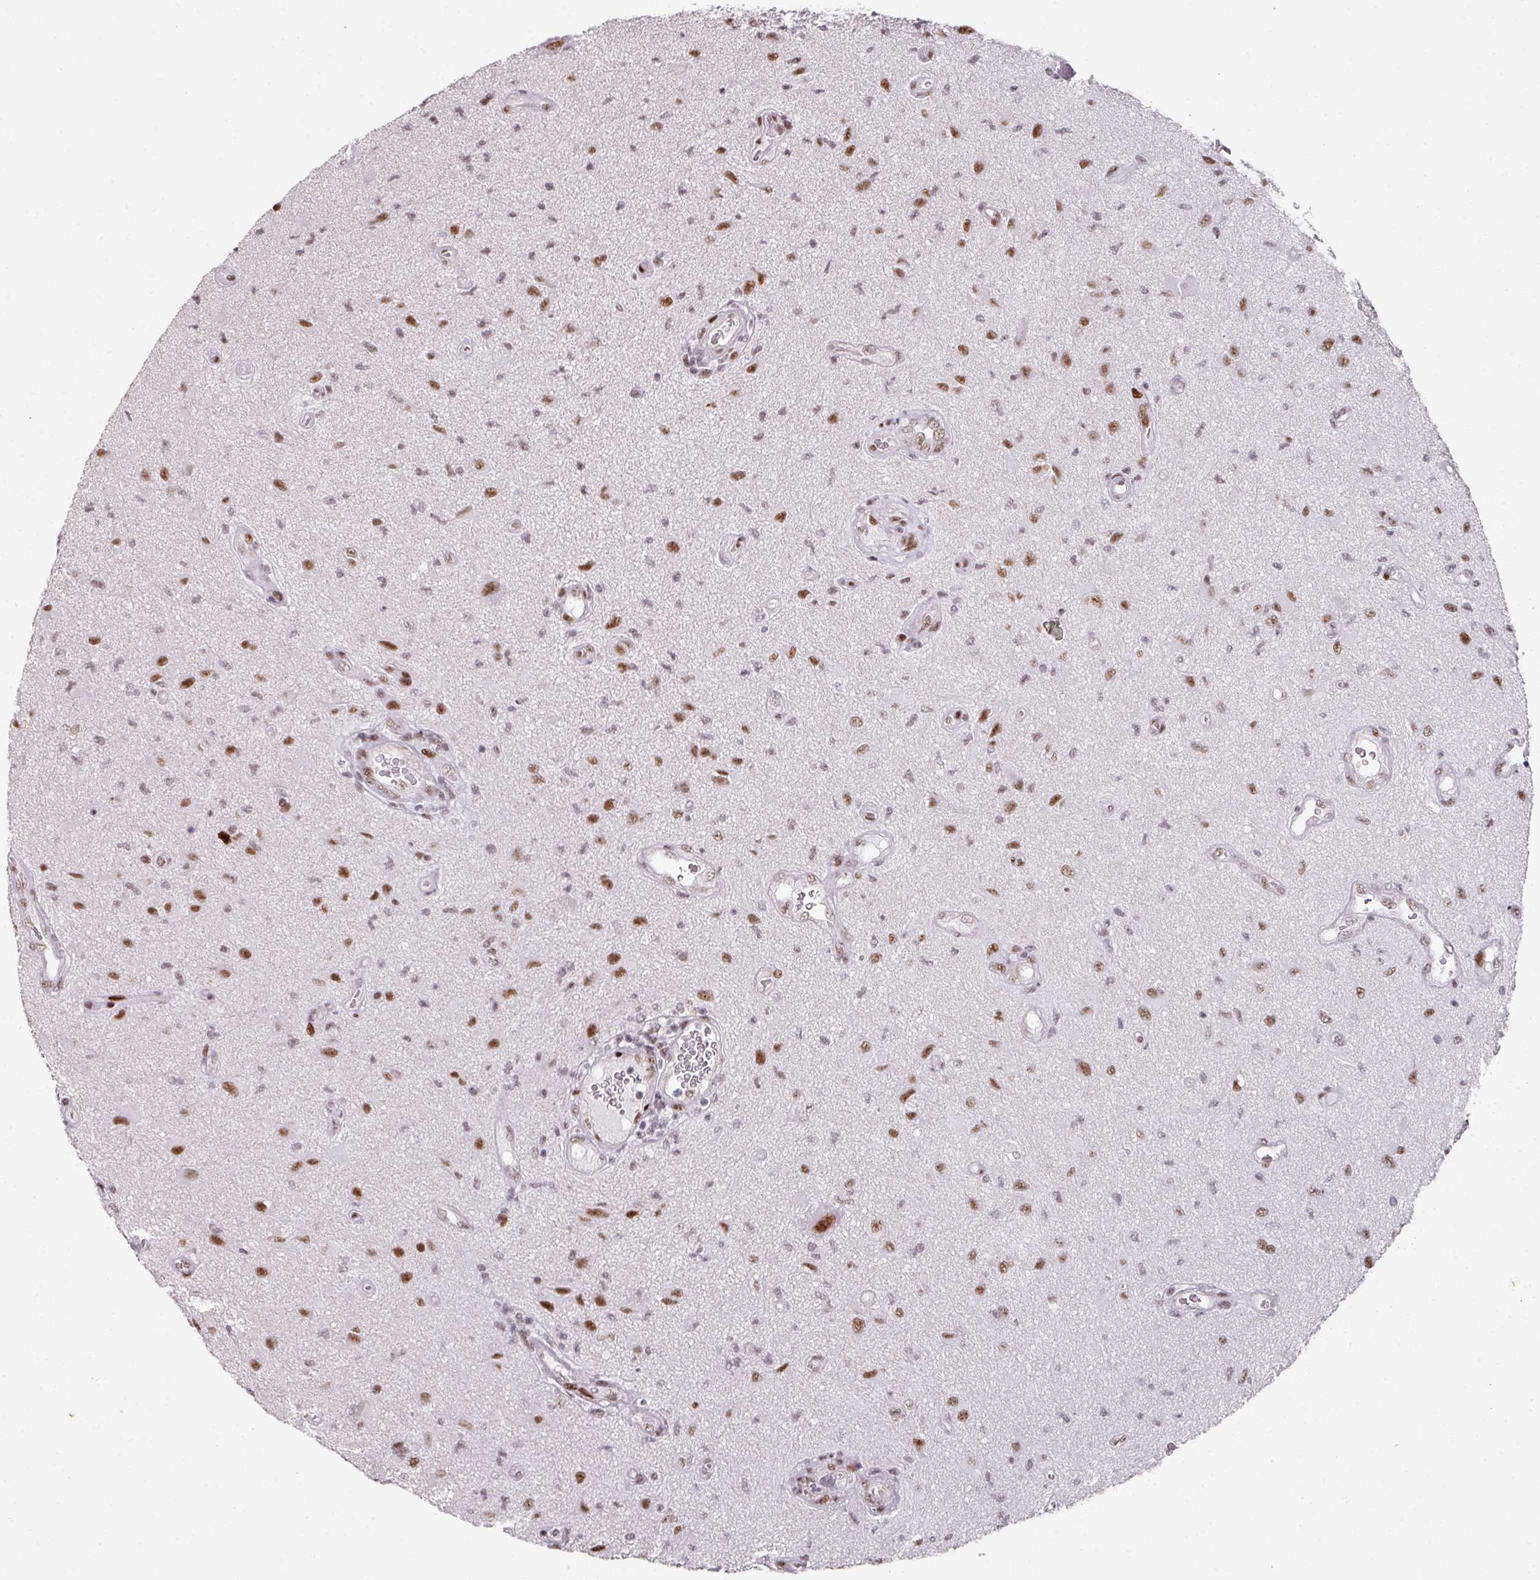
{"staining": {"intensity": "strong", "quantity": ">75%", "location": "nuclear"}, "tissue": "glioma", "cell_type": "Tumor cells", "image_type": "cancer", "snomed": [{"axis": "morphology", "description": "Glioma, malignant, High grade"}, {"axis": "topography", "description": "Brain"}], "caption": "Brown immunohistochemical staining in human glioma demonstrates strong nuclear staining in about >75% of tumor cells.", "gene": "SF3B5", "patient": {"sex": "male", "age": 67}}